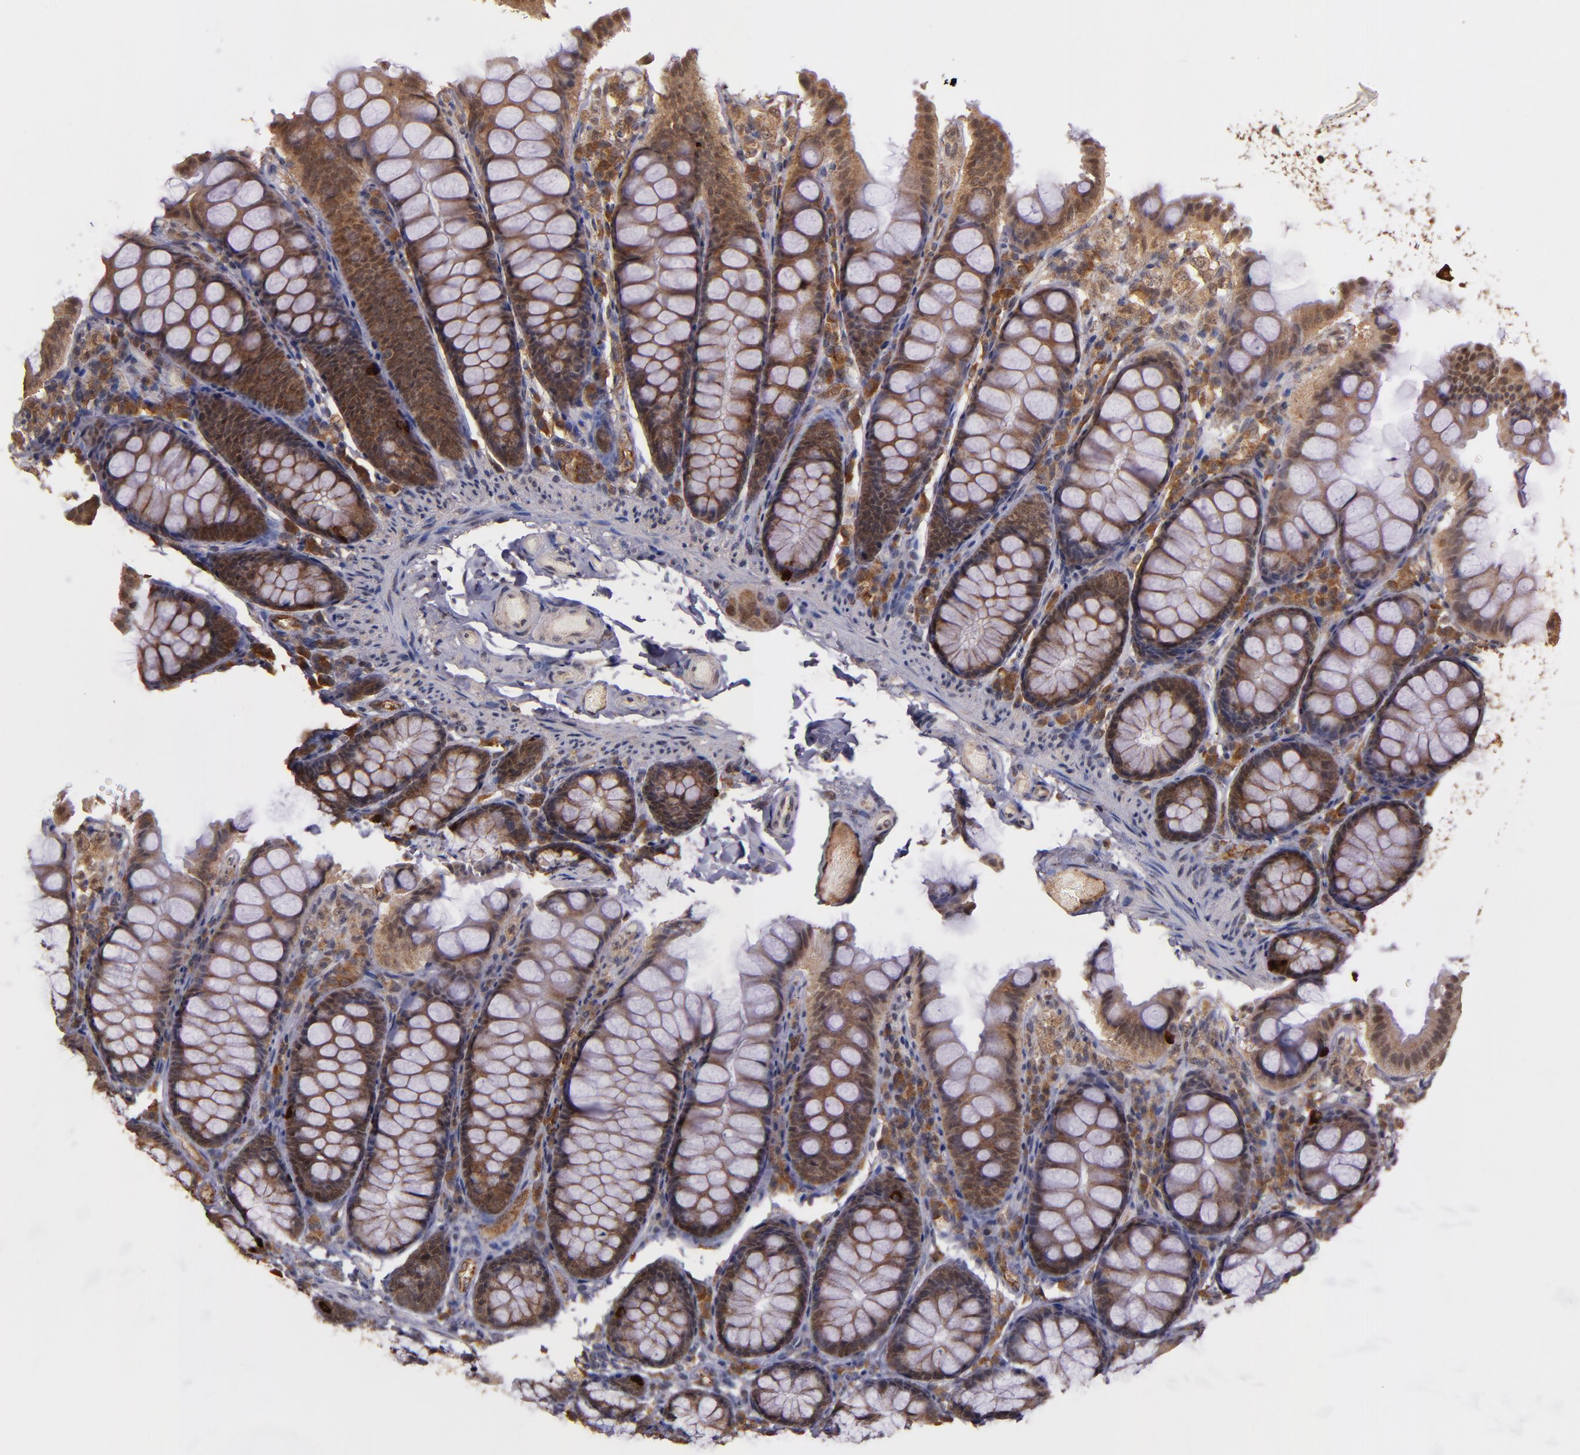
{"staining": {"intensity": "negative", "quantity": "none", "location": "none"}, "tissue": "colon", "cell_type": "Endothelial cells", "image_type": "normal", "snomed": [{"axis": "morphology", "description": "Normal tissue, NOS"}, {"axis": "topography", "description": "Colon"}], "caption": "Image shows no significant protein expression in endothelial cells of benign colon.", "gene": "RIOK3", "patient": {"sex": "female", "age": 61}}